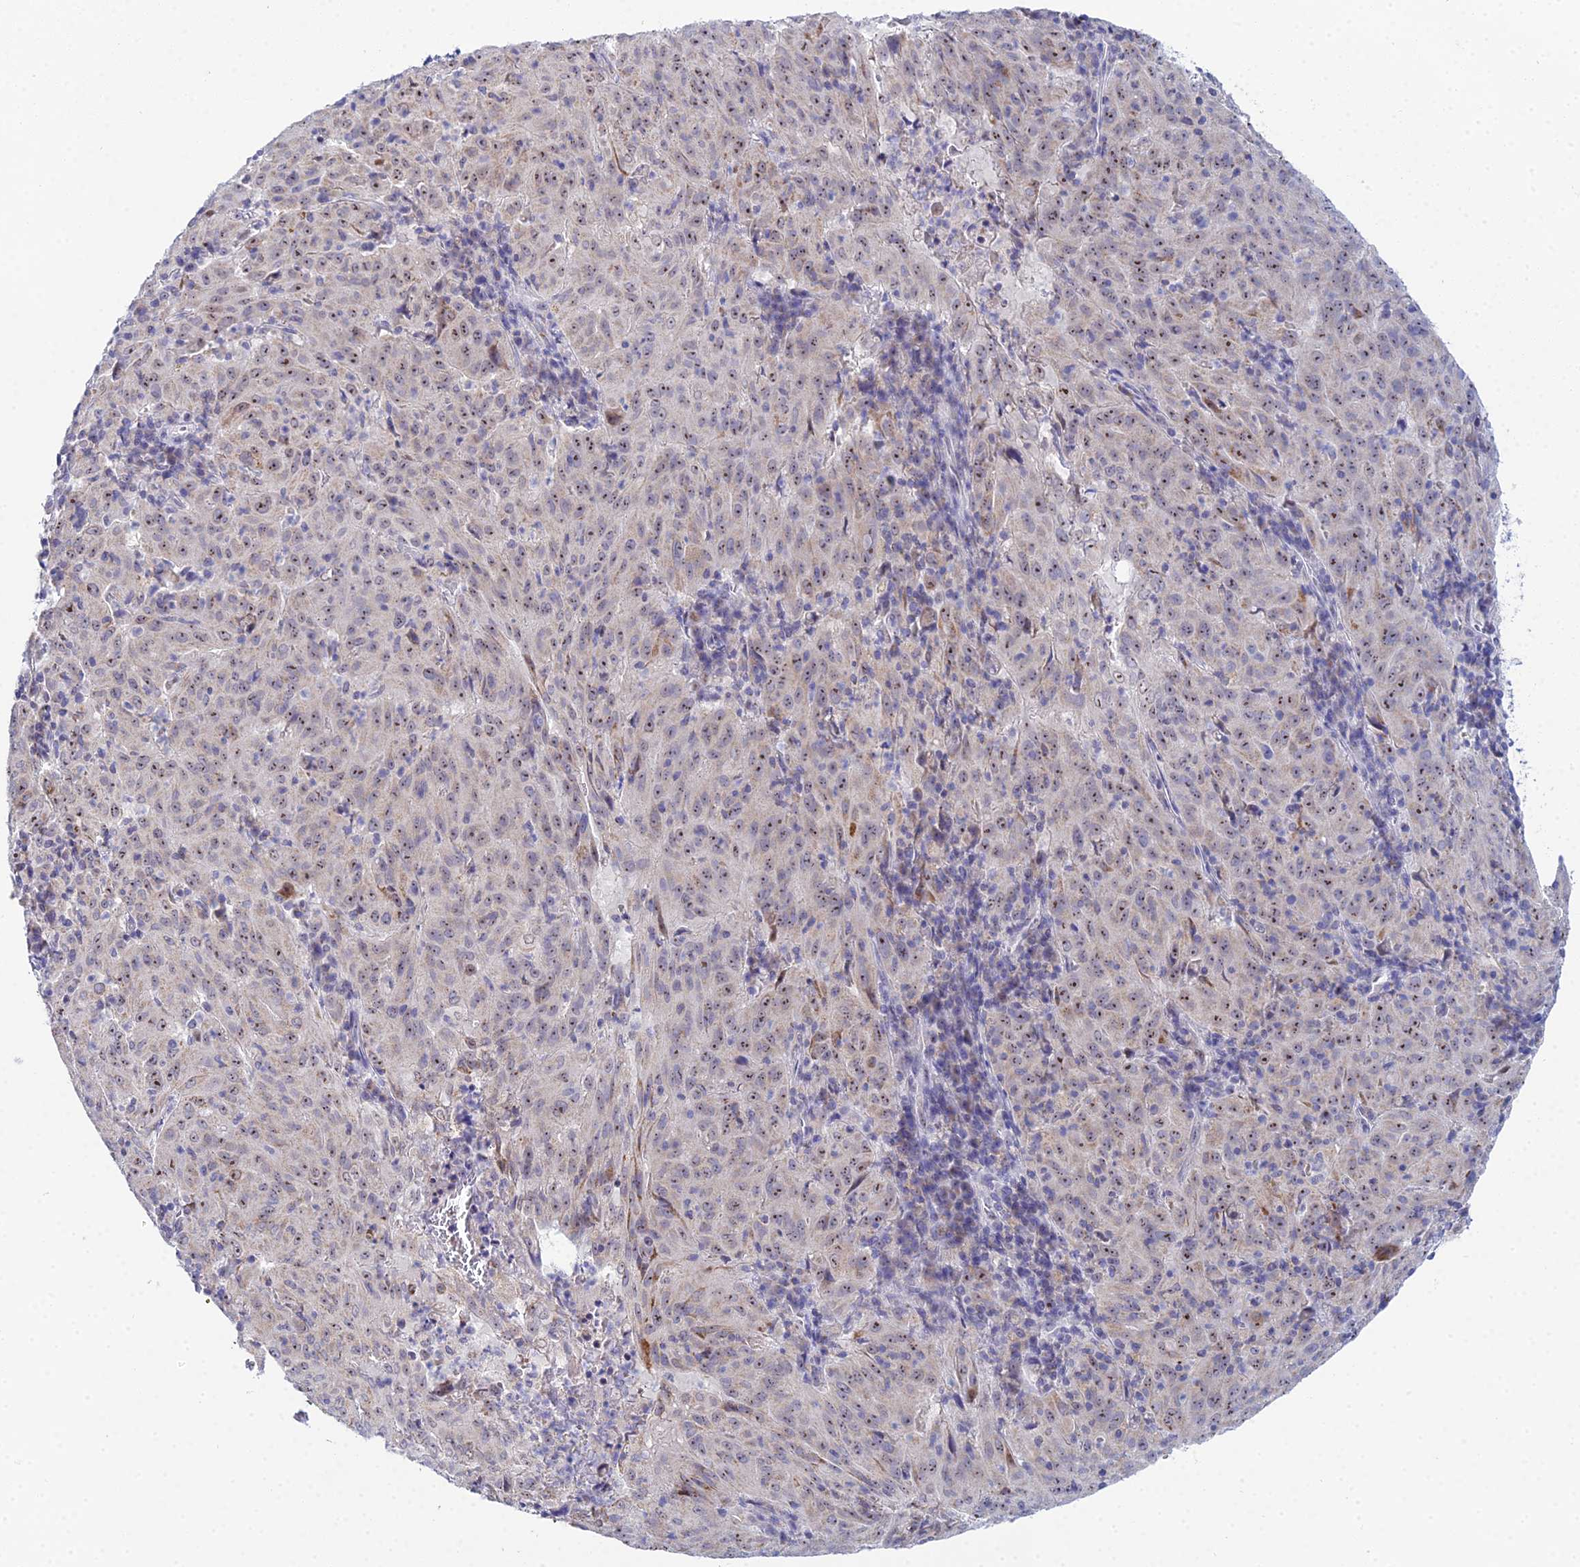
{"staining": {"intensity": "weak", "quantity": ">75%", "location": "cytoplasmic/membranous,nuclear"}, "tissue": "pancreatic cancer", "cell_type": "Tumor cells", "image_type": "cancer", "snomed": [{"axis": "morphology", "description": "Adenocarcinoma, NOS"}, {"axis": "topography", "description": "Pancreas"}], "caption": "Adenocarcinoma (pancreatic) stained with DAB immunohistochemistry demonstrates low levels of weak cytoplasmic/membranous and nuclear positivity in about >75% of tumor cells.", "gene": "PLPP4", "patient": {"sex": "male", "age": 63}}